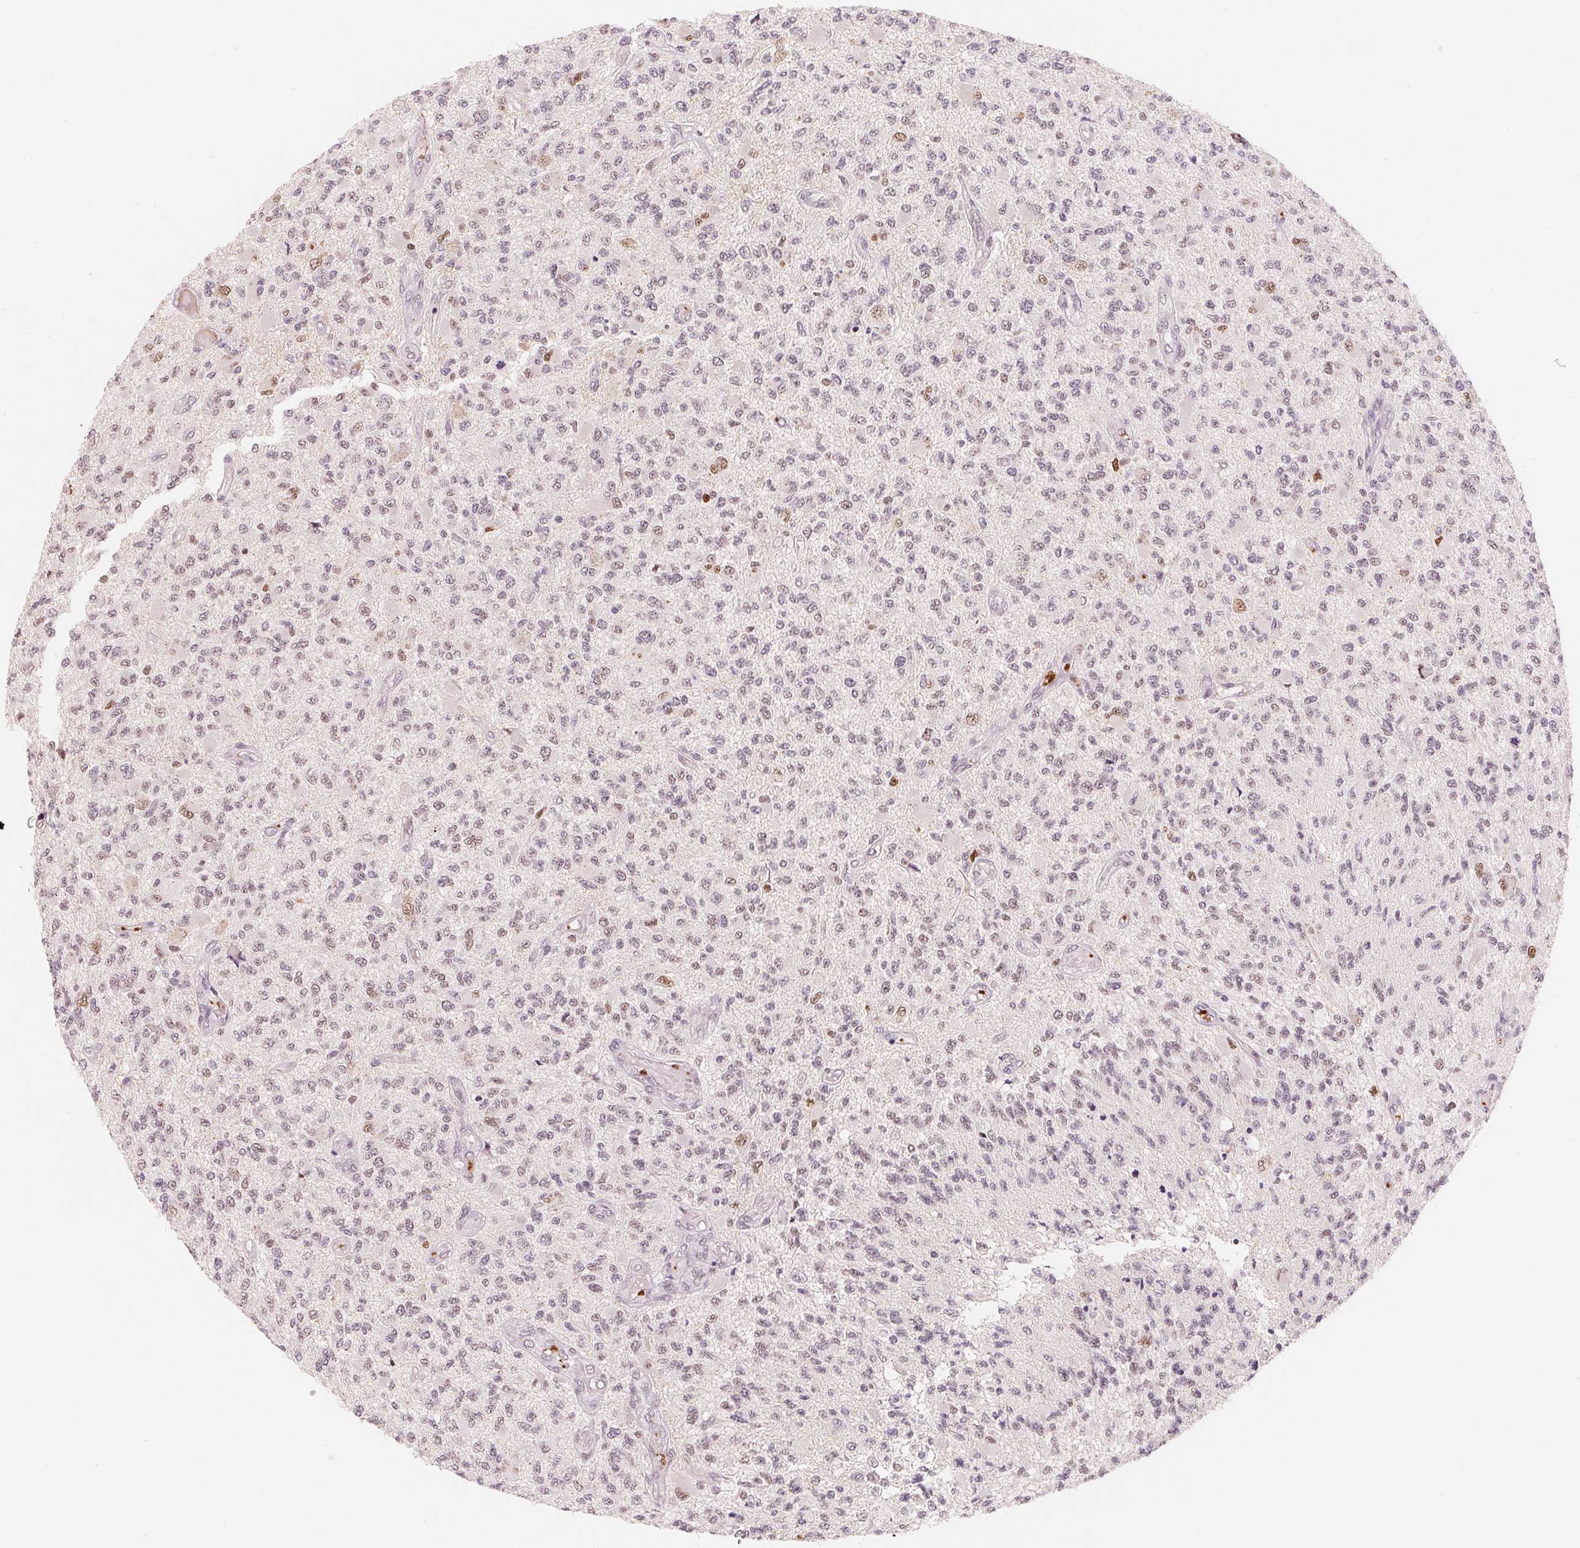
{"staining": {"intensity": "weak", "quantity": "<25%", "location": "nuclear"}, "tissue": "glioma", "cell_type": "Tumor cells", "image_type": "cancer", "snomed": [{"axis": "morphology", "description": "Glioma, malignant, High grade"}, {"axis": "topography", "description": "Brain"}], "caption": "DAB immunohistochemical staining of human malignant glioma (high-grade) displays no significant positivity in tumor cells.", "gene": "ARHGAP22", "patient": {"sex": "female", "age": 63}}